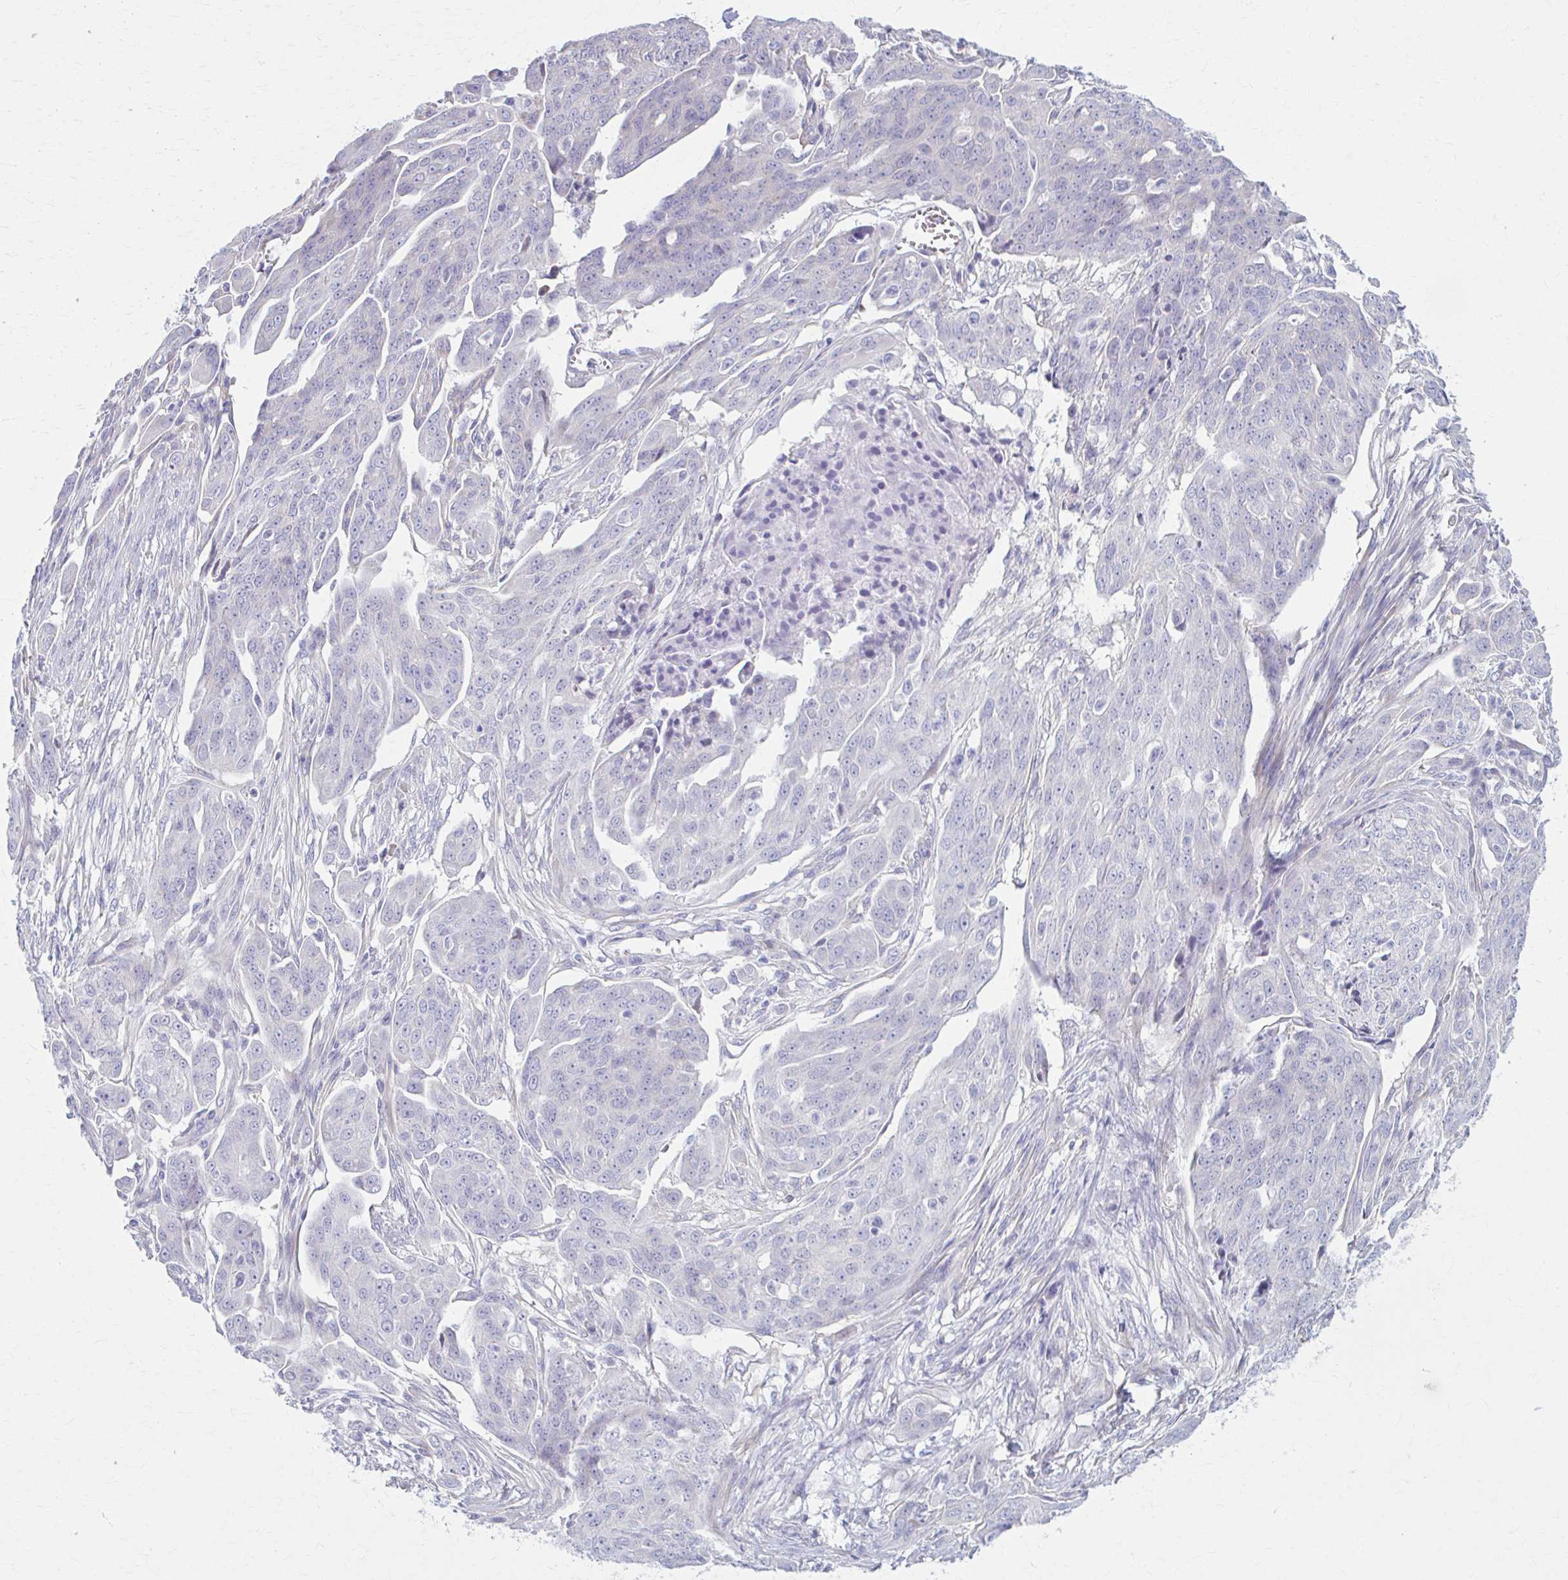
{"staining": {"intensity": "negative", "quantity": "none", "location": "none"}, "tissue": "ovarian cancer", "cell_type": "Tumor cells", "image_type": "cancer", "snomed": [{"axis": "morphology", "description": "Carcinoma, endometroid"}, {"axis": "topography", "description": "Ovary"}], "caption": "The immunohistochemistry photomicrograph has no significant positivity in tumor cells of endometroid carcinoma (ovarian) tissue.", "gene": "PRKRA", "patient": {"sex": "female", "age": 70}}